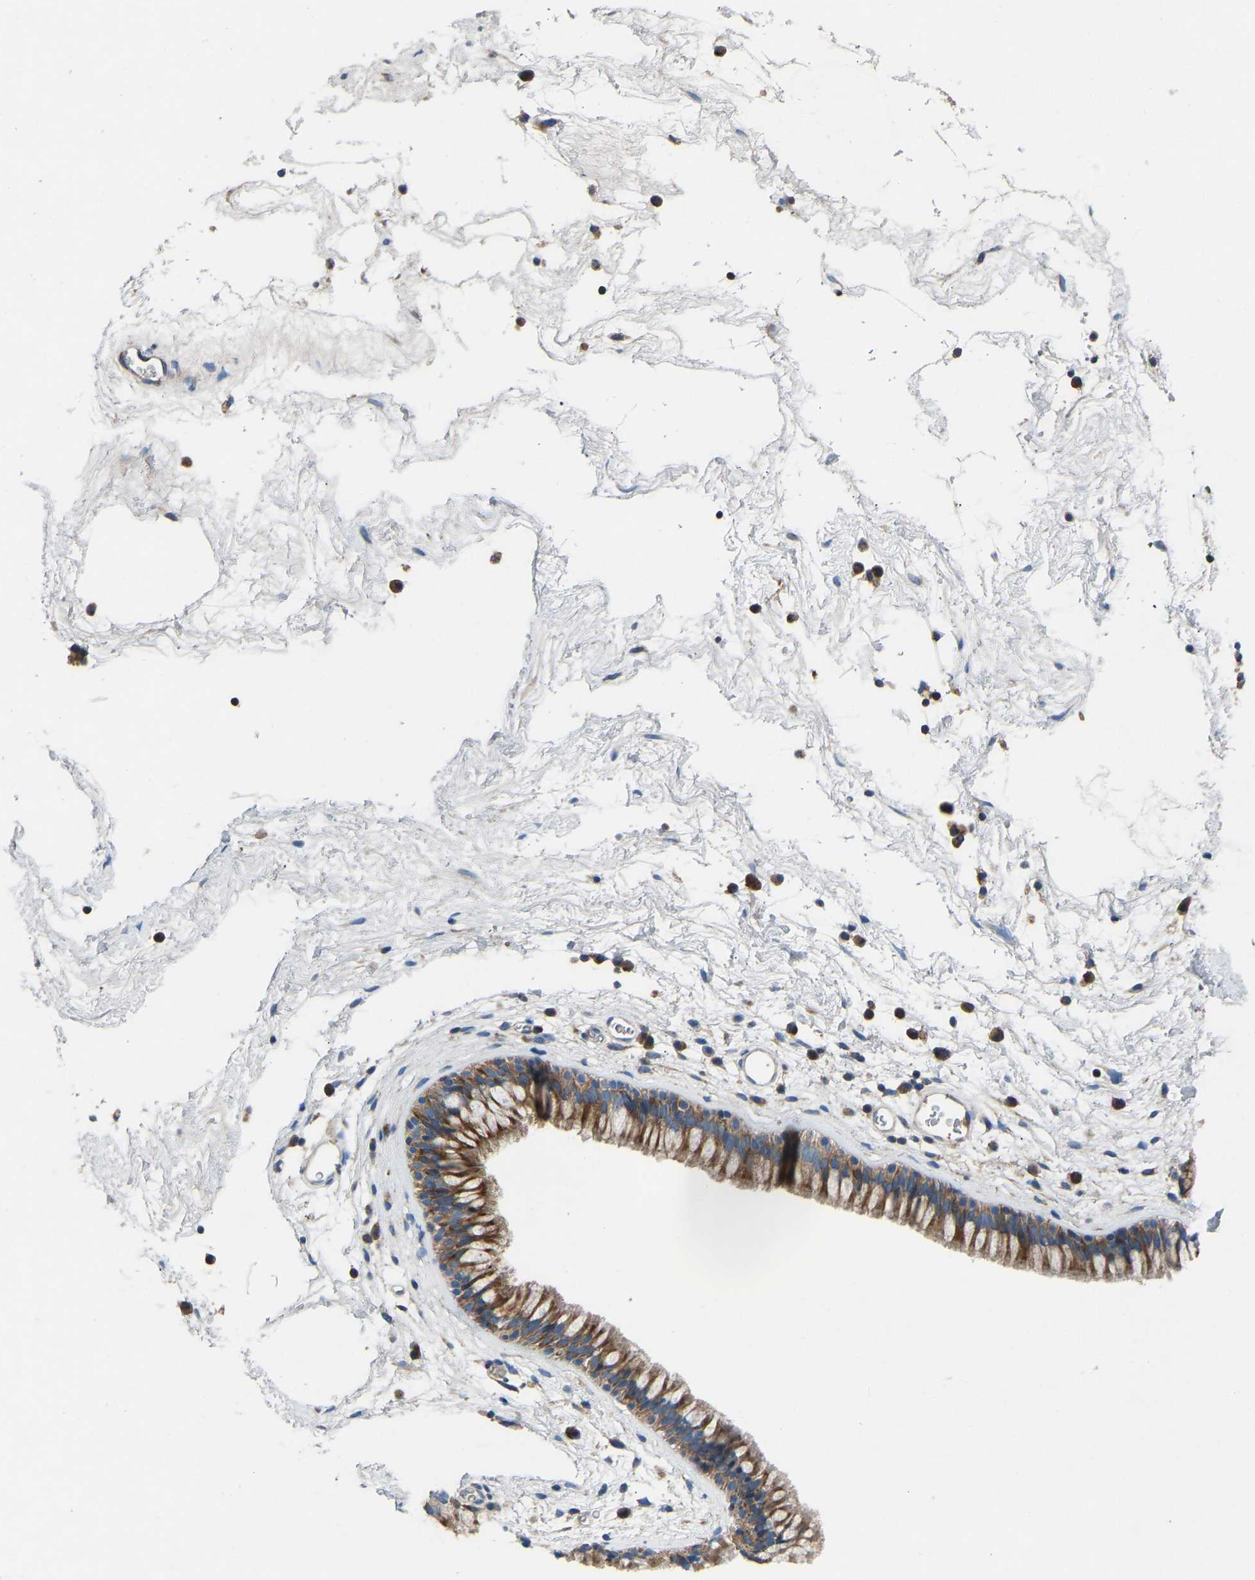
{"staining": {"intensity": "strong", "quantity": ">75%", "location": "cytoplasmic/membranous"}, "tissue": "nasopharynx", "cell_type": "Respiratory epithelial cells", "image_type": "normal", "snomed": [{"axis": "morphology", "description": "Normal tissue, NOS"}, {"axis": "morphology", "description": "Inflammation, NOS"}, {"axis": "topography", "description": "Nasopharynx"}], "caption": "A histopathology image of nasopharynx stained for a protein exhibits strong cytoplasmic/membranous brown staining in respiratory epithelial cells. The staining is performed using DAB brown chromogen to label protein expression. The nuclei are counter-stained blue using hematoxylin.", "gene": "GRK6", "patient": {"sex": "male", "age": 48}}